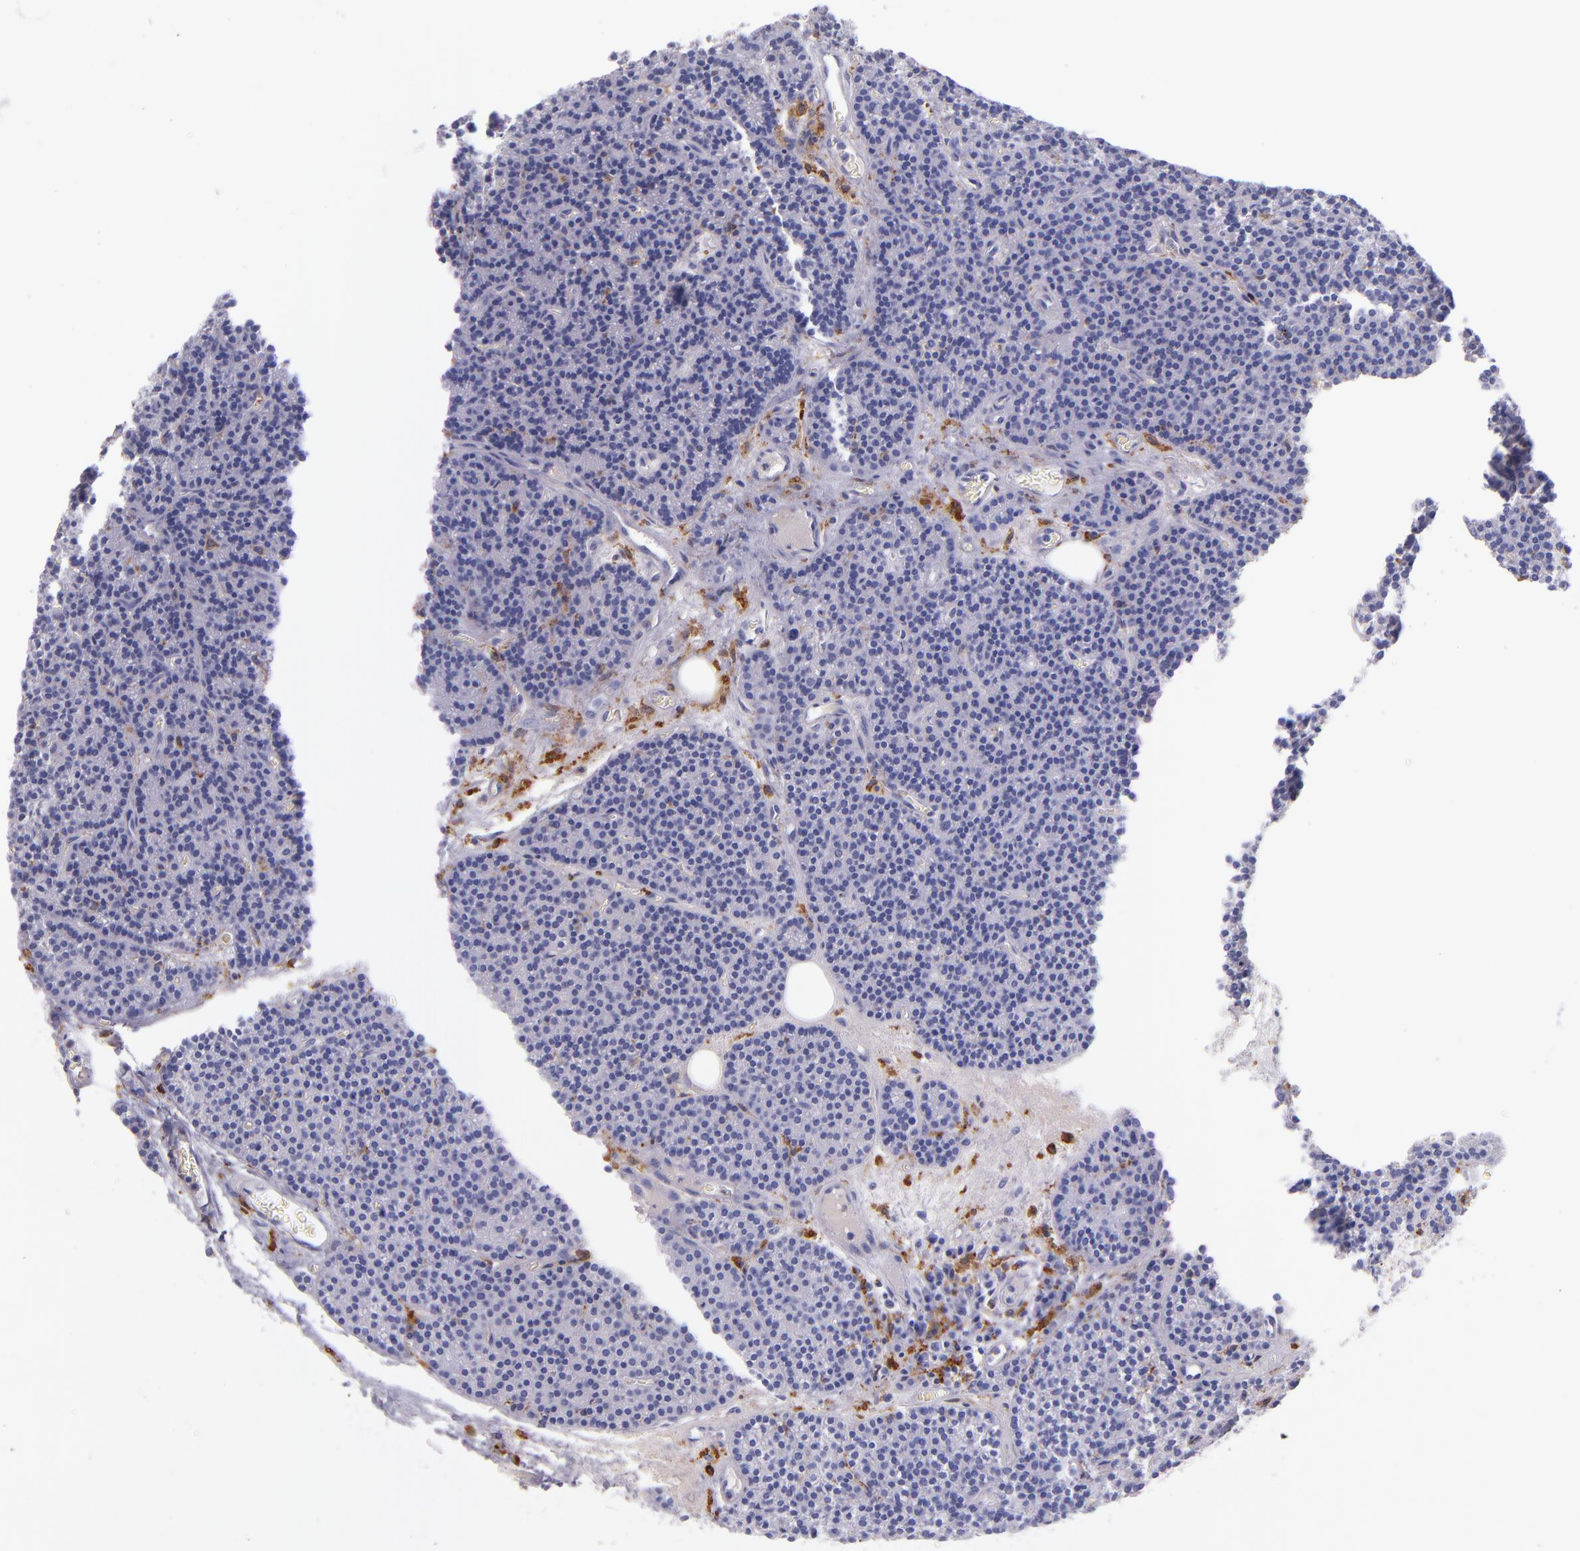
{"staining": {"intensity": "negative", "quantity": "none", "location": "none"}, "tissue": "parathyroid gland", "cell_type": "Glandular cells", "image_type": "normal", "snomed": [{"axis": "morphology", "description": "Normal tissue, NOS"}, {"axis": "topography", "description": "Parathyroid gland"}], "caption": "DAB immunohistochemical staining of unremarkable human parathyroid gland reveals no significant staining in glandular cells. (DAB IHC, high magnification).", "gene": "CD163", "patient": {"sex": "male", "age": 57}}